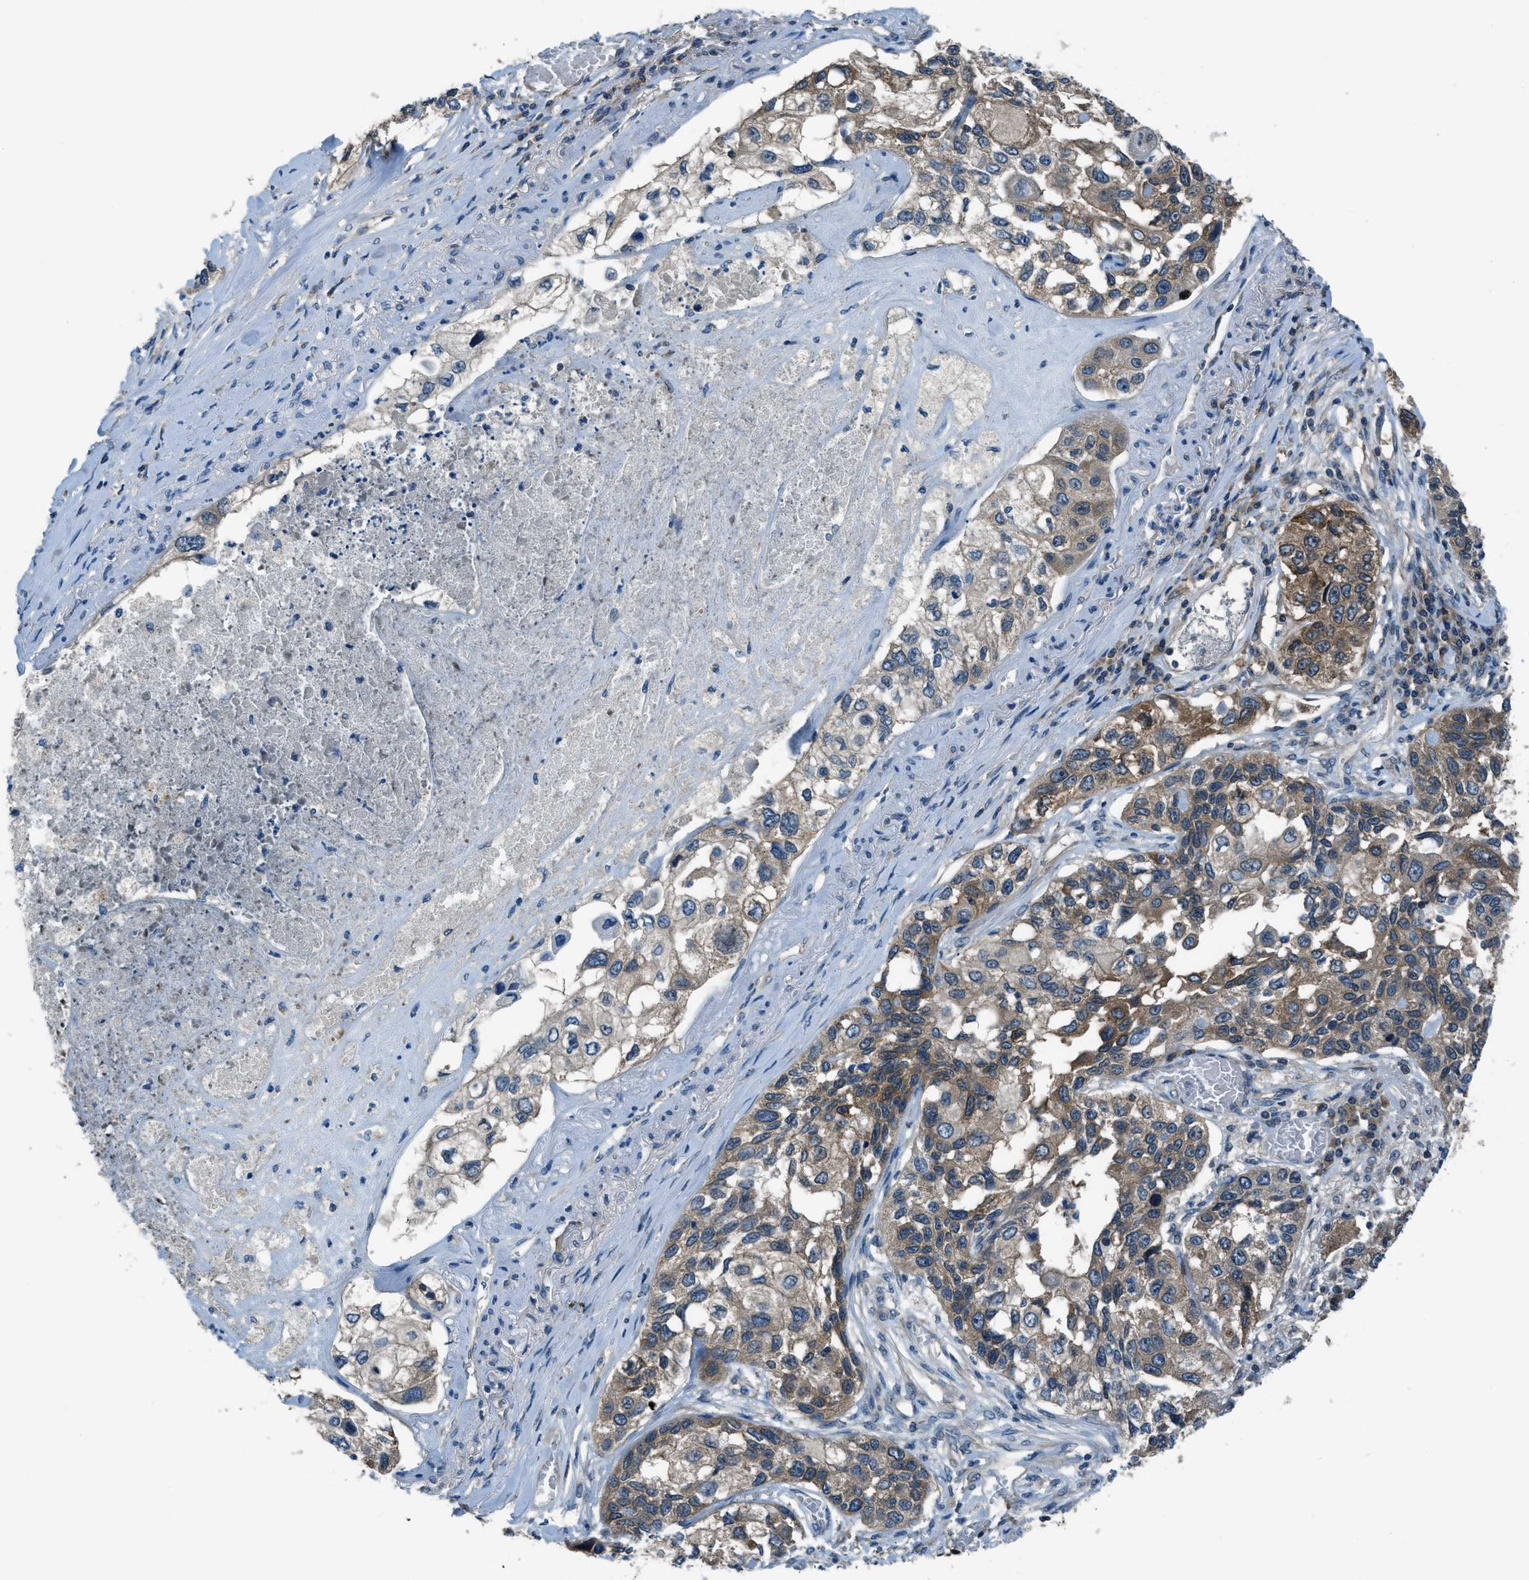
{"staining": {"intensity": "moderate", "quantity": ">75%", "location": "cytoplasmic/membranous"}, "tissue": "lung cancer", "cell_type": "Tumor cells", "image_type": "cancer", "snomed": [{"axis": "morphology", "description": "Squamous cell carcinoma, NOS"}, {"axis": "topography", "description": "Lung"}], "caption": "Immunohistochemistry (IHC) (DAB) staining of squamous cell carcinoma (lung) displays moderate cytoplasmic/membranous protein positivity in about >75% of tumor cells.", "gene": "ARFGAP2", "patient": {"sex": "male", "age": 71}}